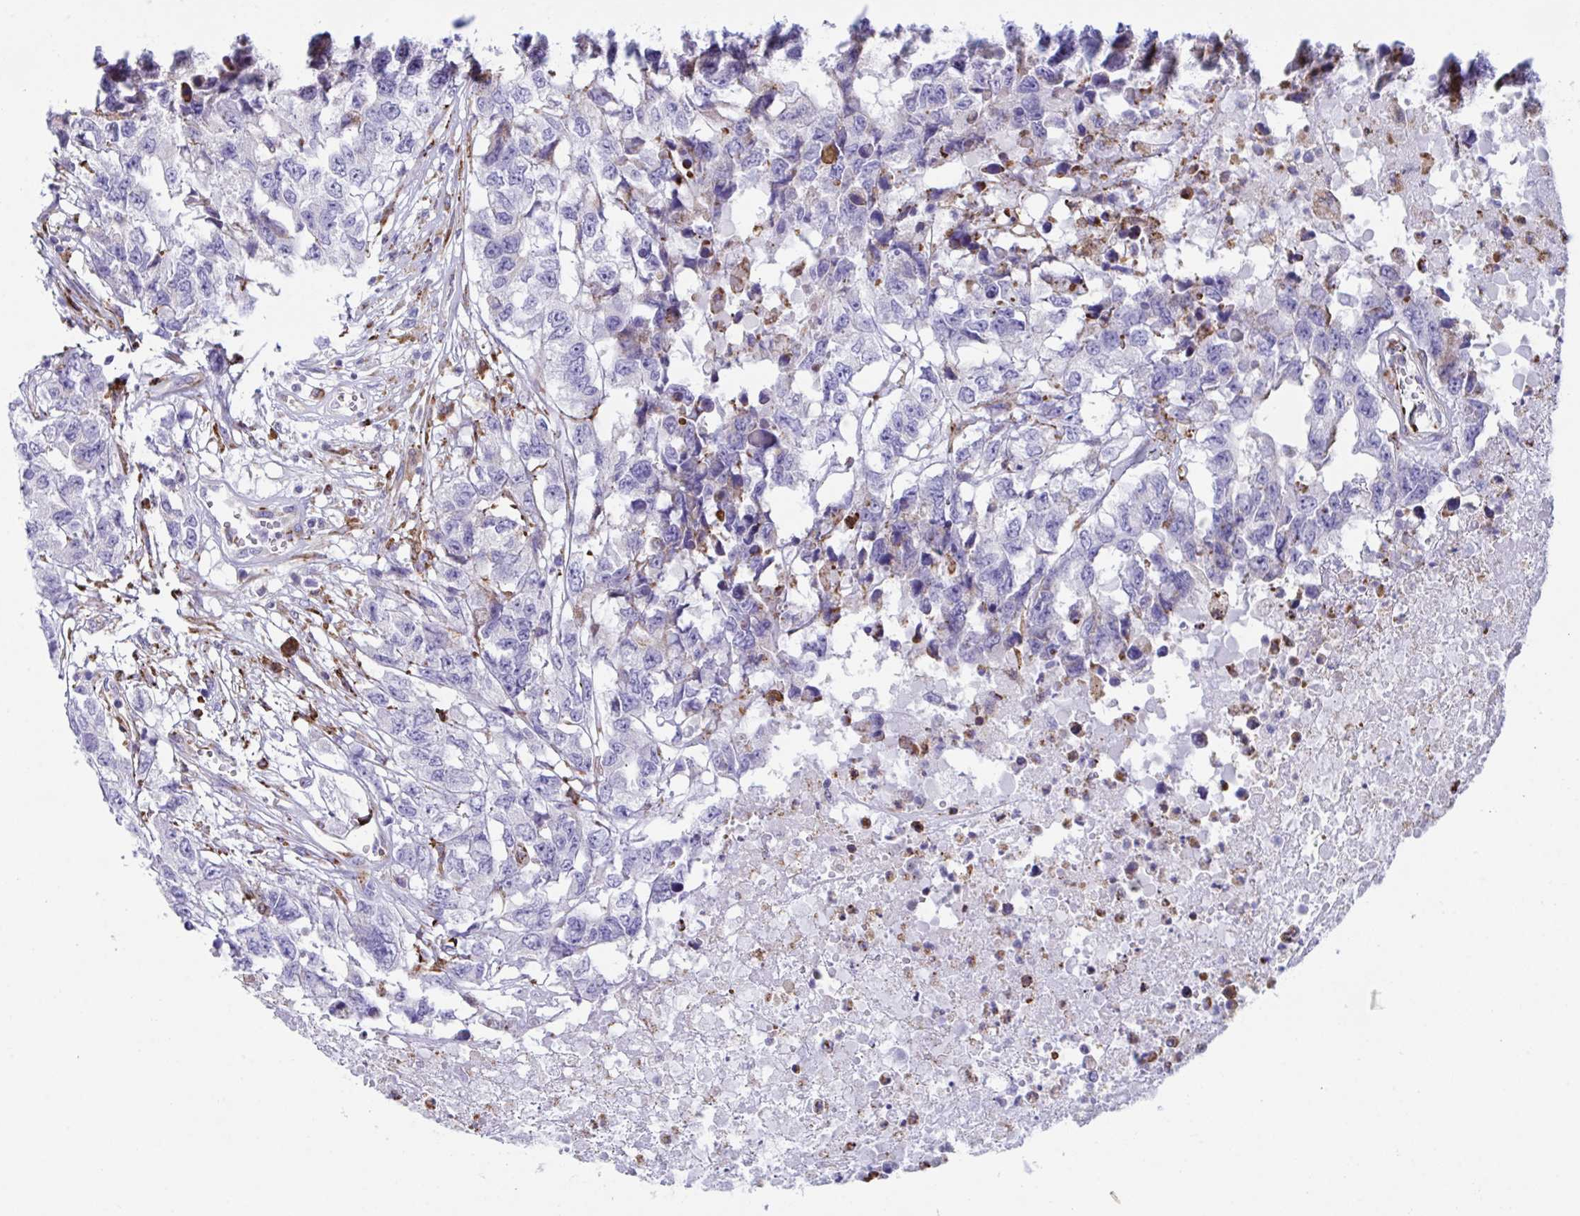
{"staining": {"intensity": "negative", "quantity": "none", "location": "none"}, "tissue": "testis cancer", "cell_type": "Tumor cells", "image_type": "cancer", "snomed": [{"axis": "morphology", "description": "Carcinoma, Embryonal, NOS"}, {"axis": "topography", "description": "Testis"}], "caption": "The histopathology image reveals no staining of tumor cells in testis cancer.", "gene": "PEAK3", "patient": {"sex": "male", "age": 83}}